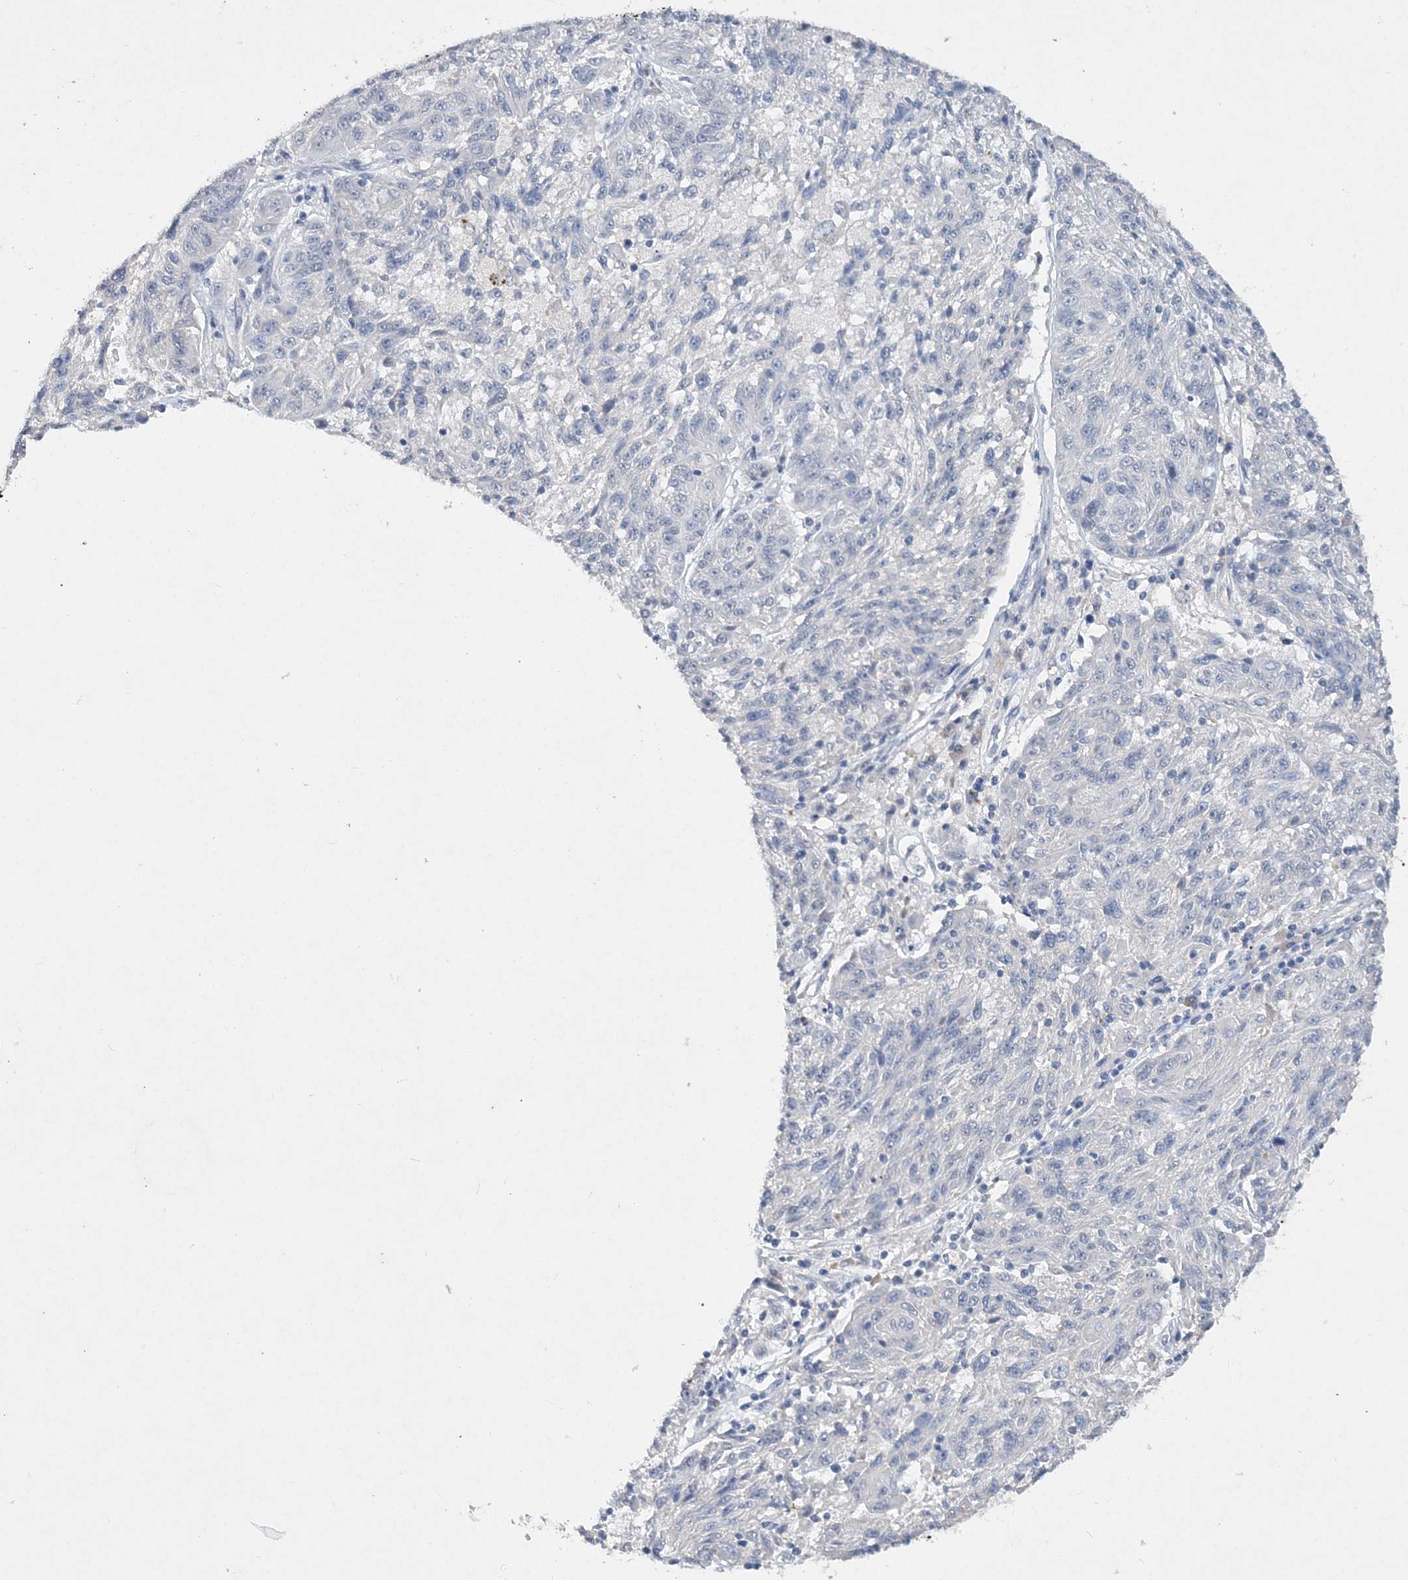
{"staining": {"intensity": "negative", "quantity": "none", "location": "none"}, "tissue": "melanoma", "cell_type": "Tumor cells", "image_type": "cancer", "snomed": [{"axis": "morphology", "description": "Malignant melanoma, NOS"}, {"axis": "topography", "description": "Skin"}], "caption": "Image shows no protein positivity in tumor cells of melanoma tissue.", "gene": "C11orf58", "patient": {"sex": "male", "age": 53}}